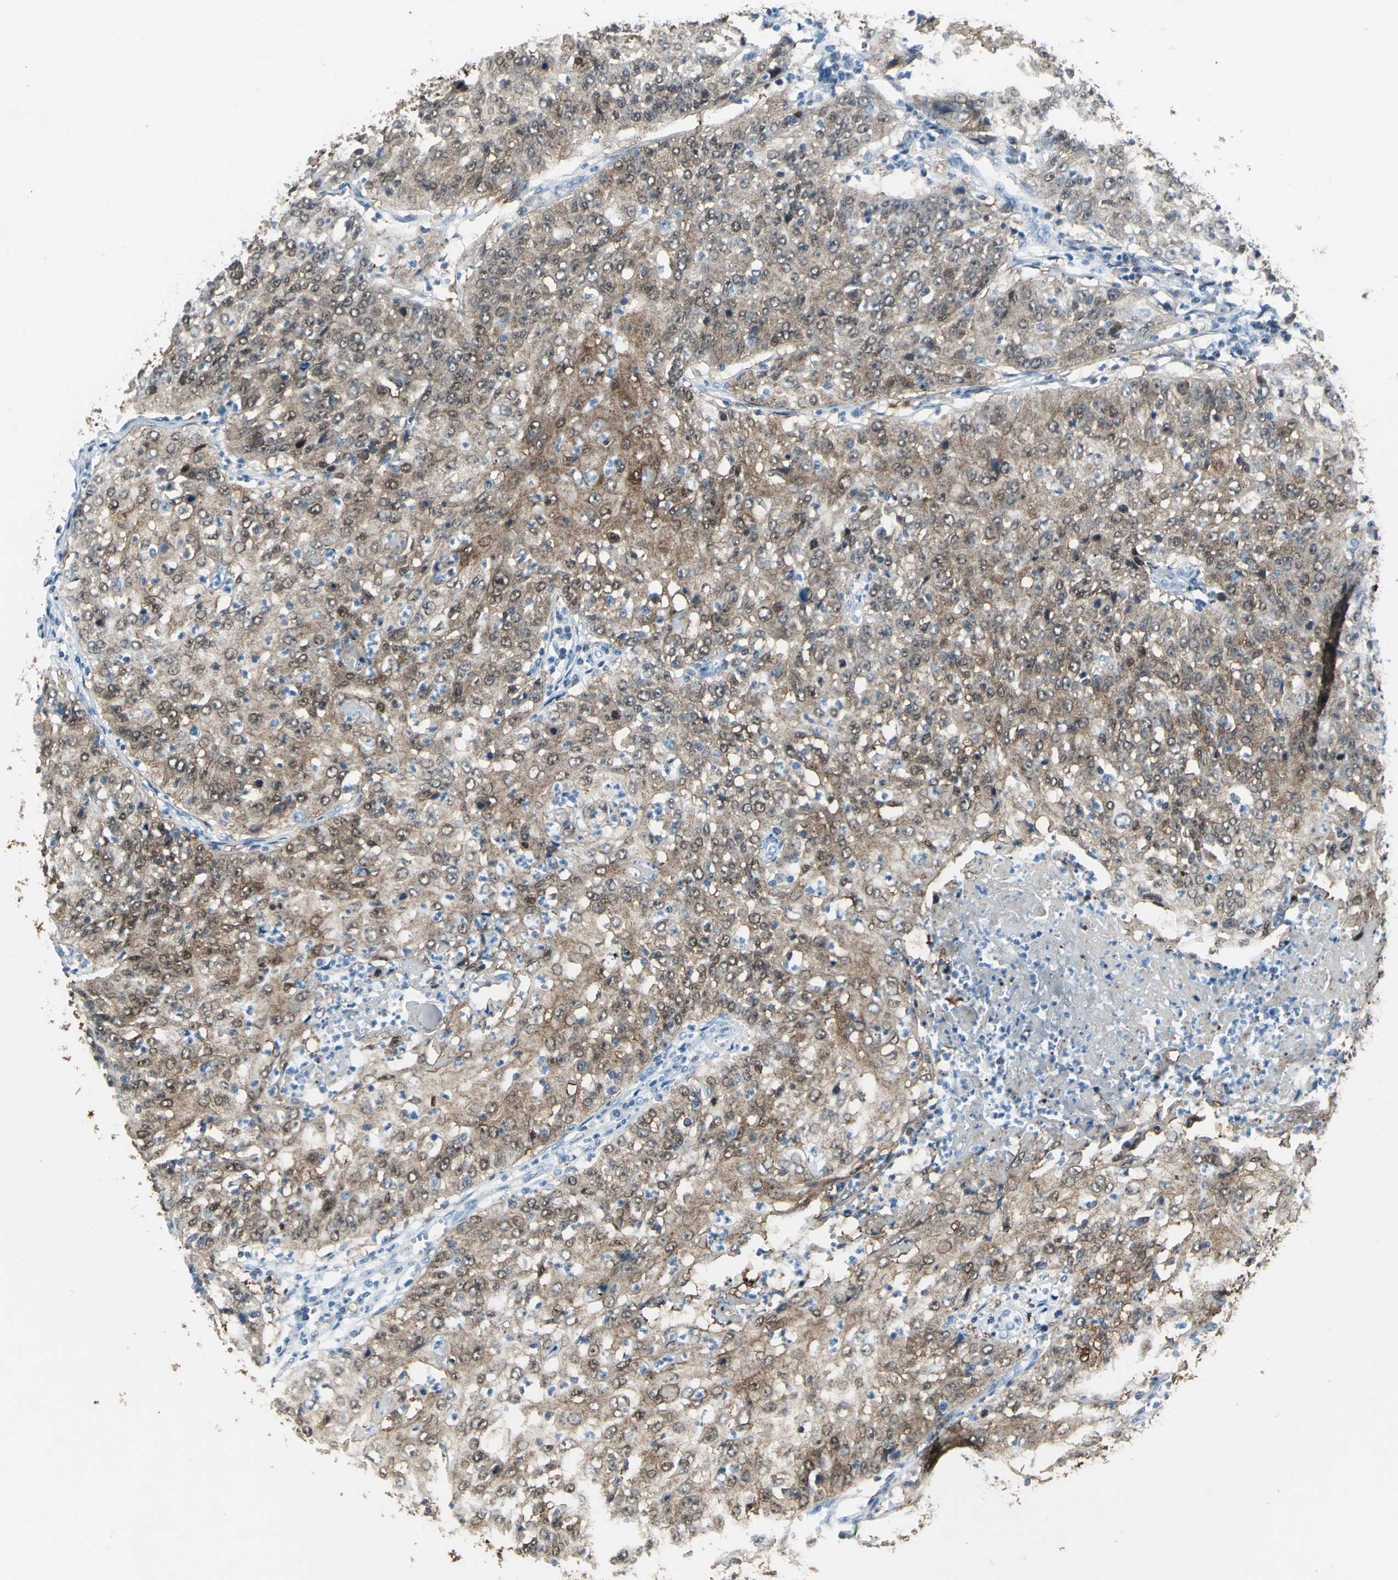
{"staining": {"intensity": "moderate", "quantity": ">75%", "location": "cytoplasmic/membranous,nuclear"}, "tissue": "cervical cancer", "cell_type": "Tumor cells", "image_type": "cancer", "snomed": [{"axis": "morphology", "description": "Squamous cell carcinoma, NOS"}, {"axis": "topography", "description": "Cervix"}], "caption": "Protein expression analysis of human cervical squamous cell carcinoma reveals moderate cytoplasmic/membranous and nuclear expression in about >75% of tumor cells. Nuclei are stained in blue.", "gene": "SFN", "patient": {"sex": "female", "age": 39}}